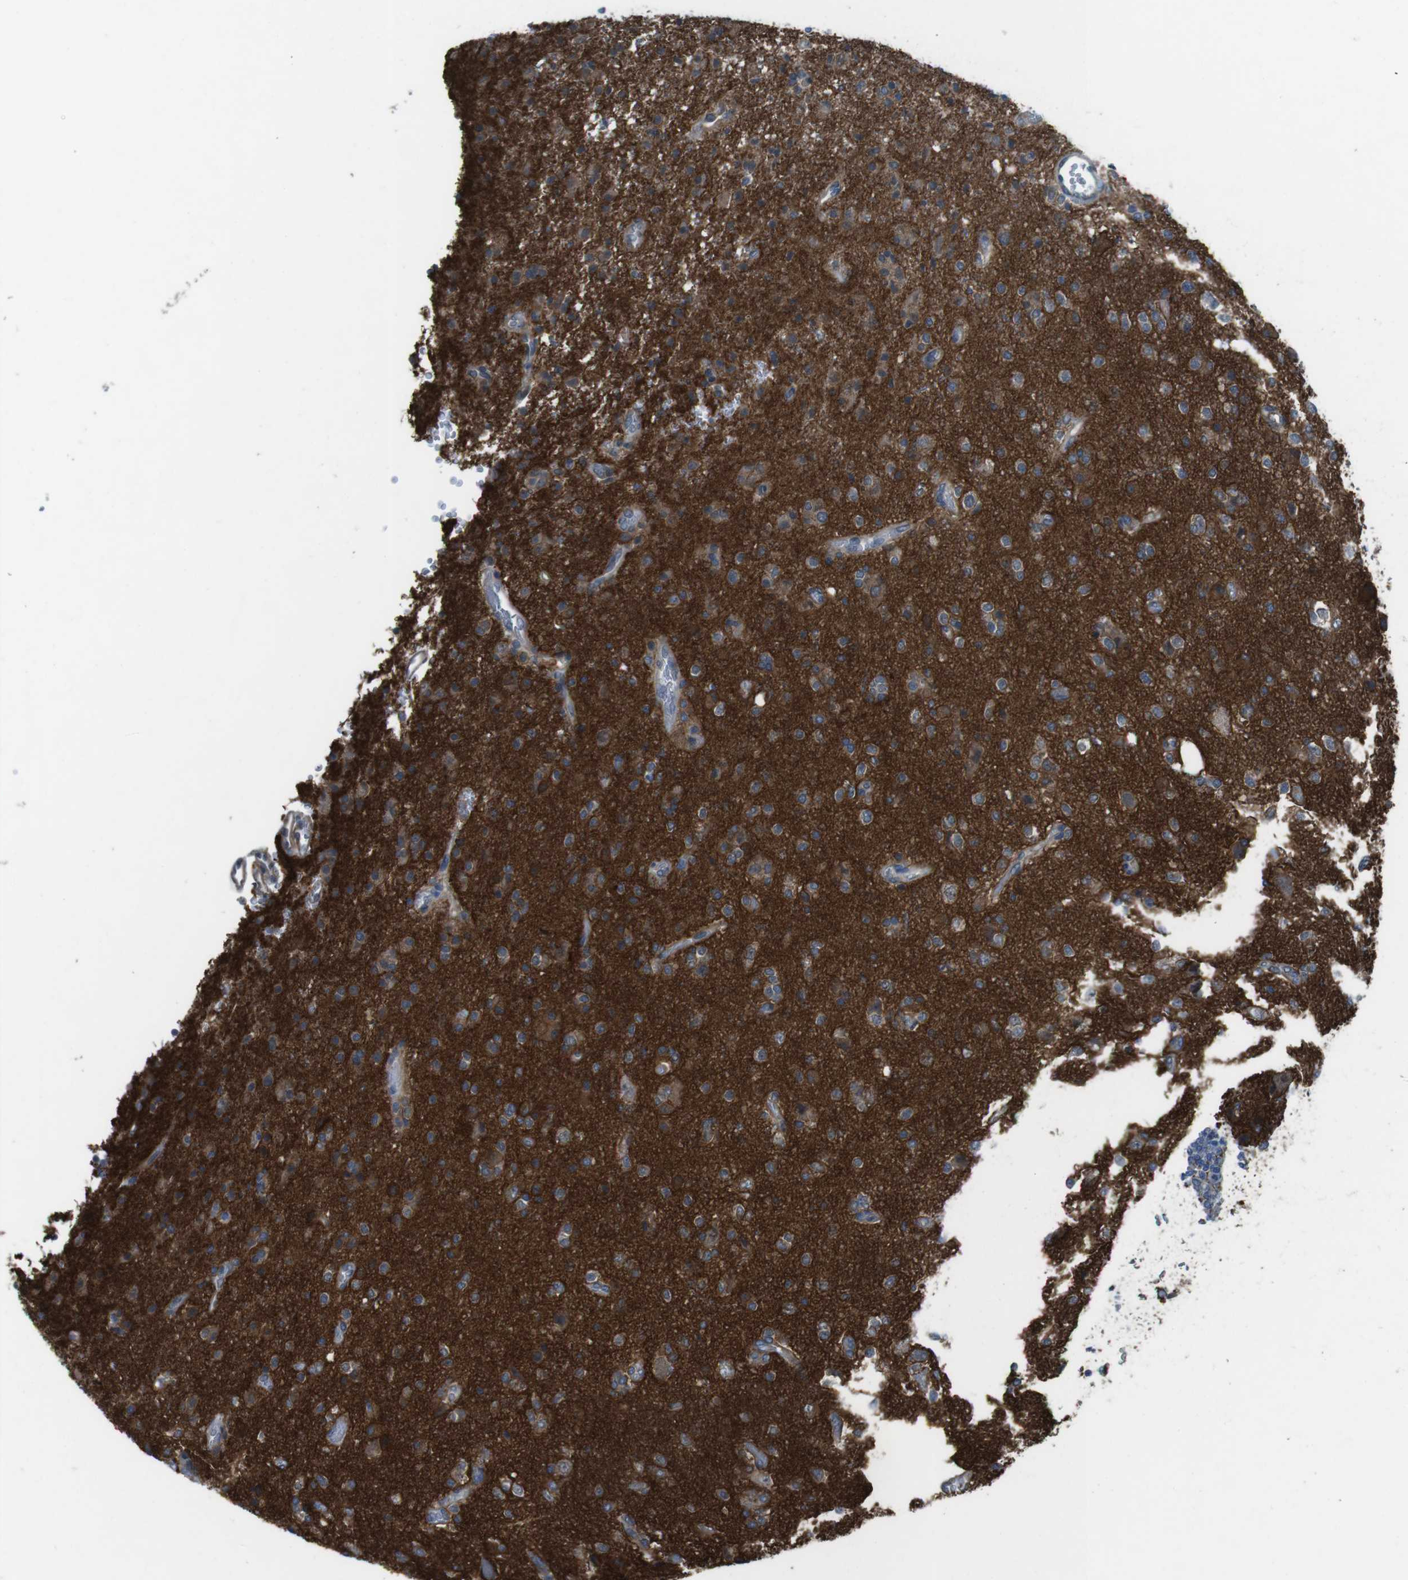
{"staining": {"intensity": "moderate", "quantity": "25%-75%", "location": "cytoplasmic/membranous"}, "tissue": "glioma", "cell_type": "Tumor cells", "image_type": "cancer", "snomed": [{"axis": "morphology", "description": "Glioma, malignant, High grade"}, {"axis": "topography", "description": "Brain"}], "caption": "Moderate cytoplasmic/membranous positivity for a protein is present in about 25%-75% of tumor cells of malignant glioma (high-grade) using immunohistochemistry.", "gene": "ANK2", "patient": {"sex": "male", "age": 47}}